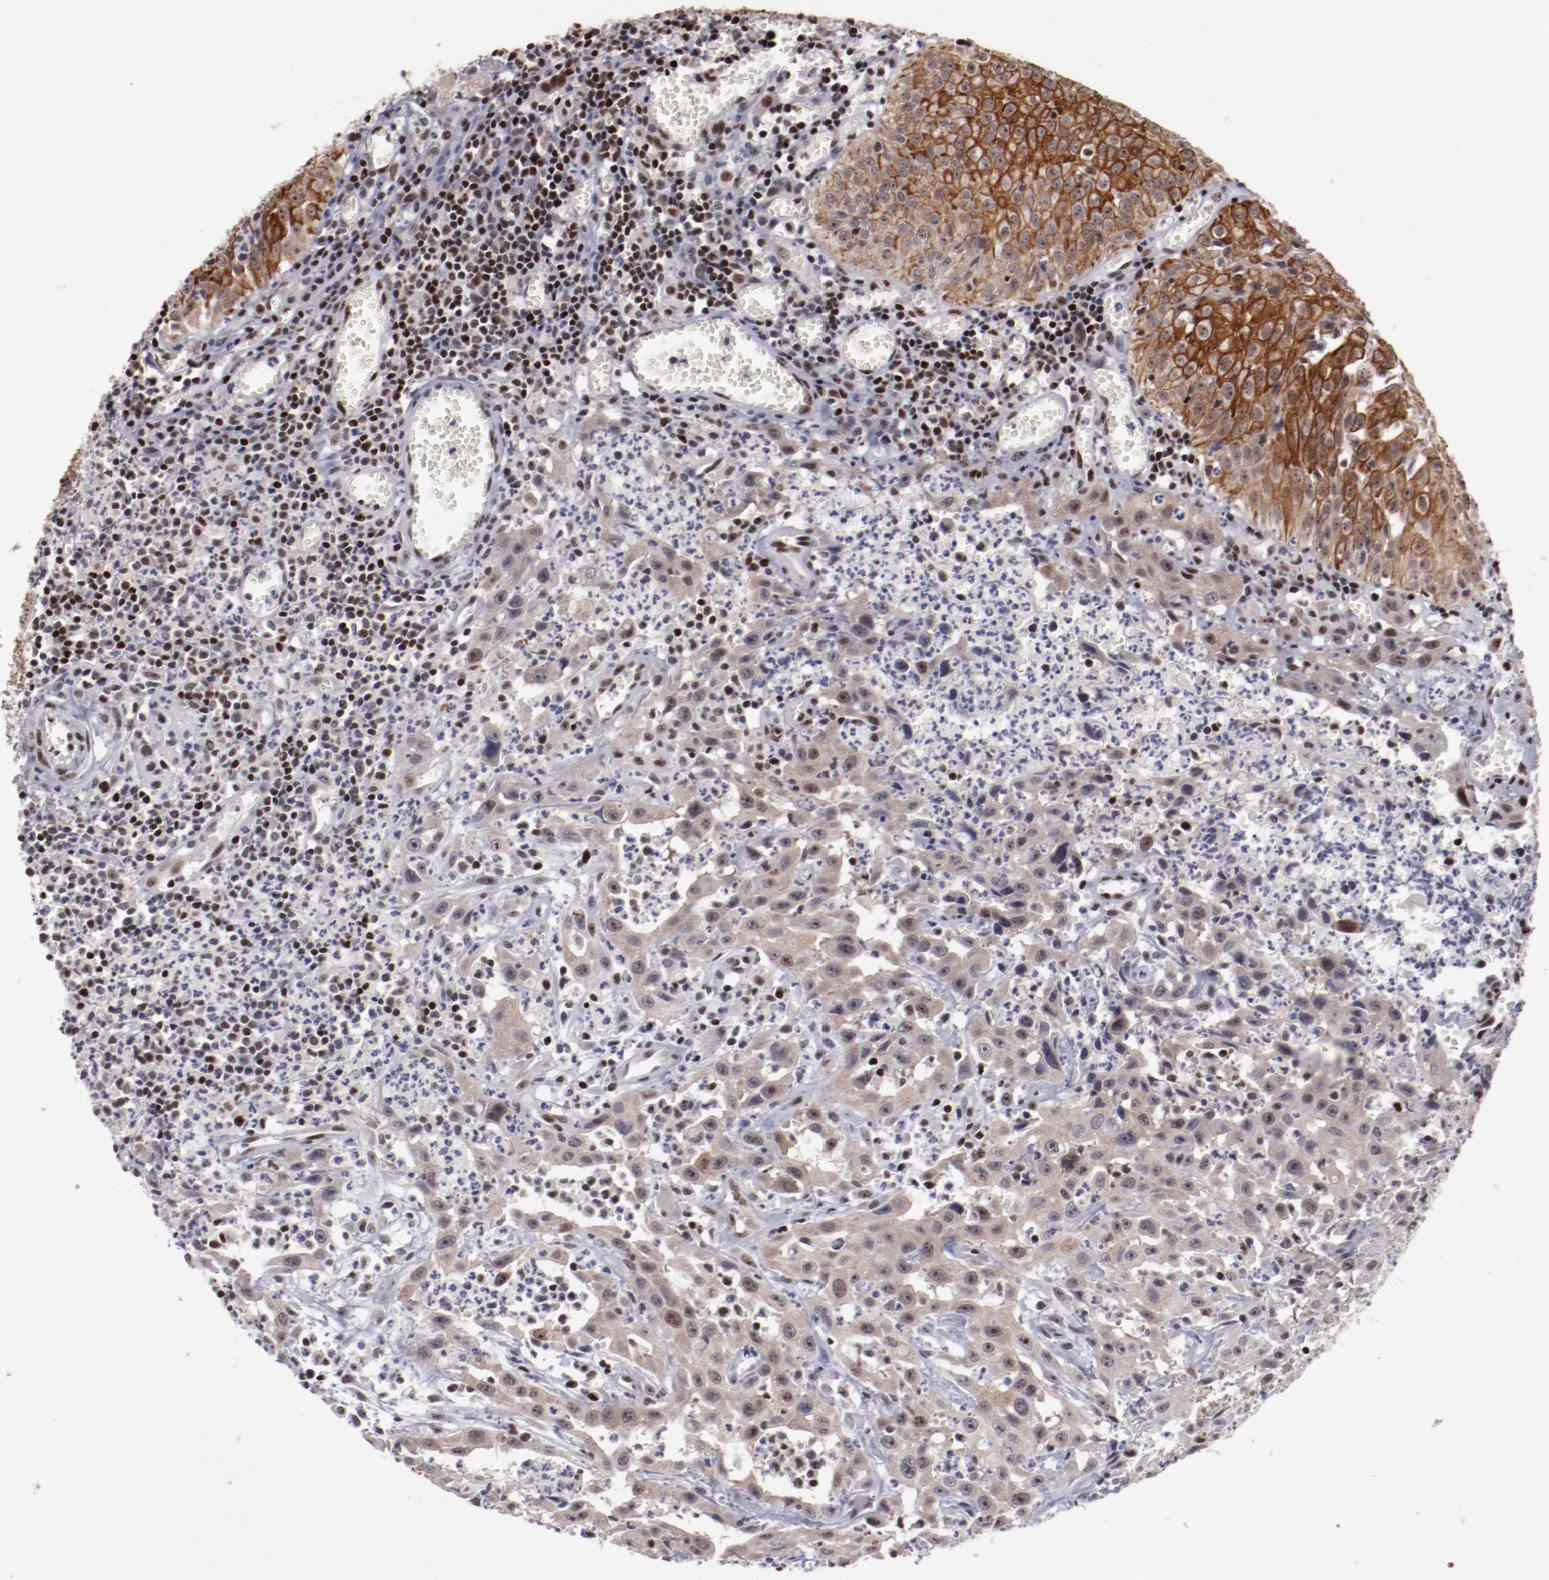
{"staining": {"intensity": "moderate", "quantity": ">75%", "location": "cytoplasmic/membranous,nuclear"}, "tissue": "urothelial cancer", "cell_type": "Tumor cells", "image_type": "cancer", "snomed": [{"axis": "morphology", "description": "Urothelial carcinoma, High grade"}, {"axis": "topography", "description": "Urinary bladder"}], "caption": "This image displays IHC staining of human urothelial cancer, with medium moderate cytoplasmic/membranous and nuclear positivity in approximately >75% of tumor cells.", "gene": "DDX24", "patient": {"sex": "male", "age": 66}}